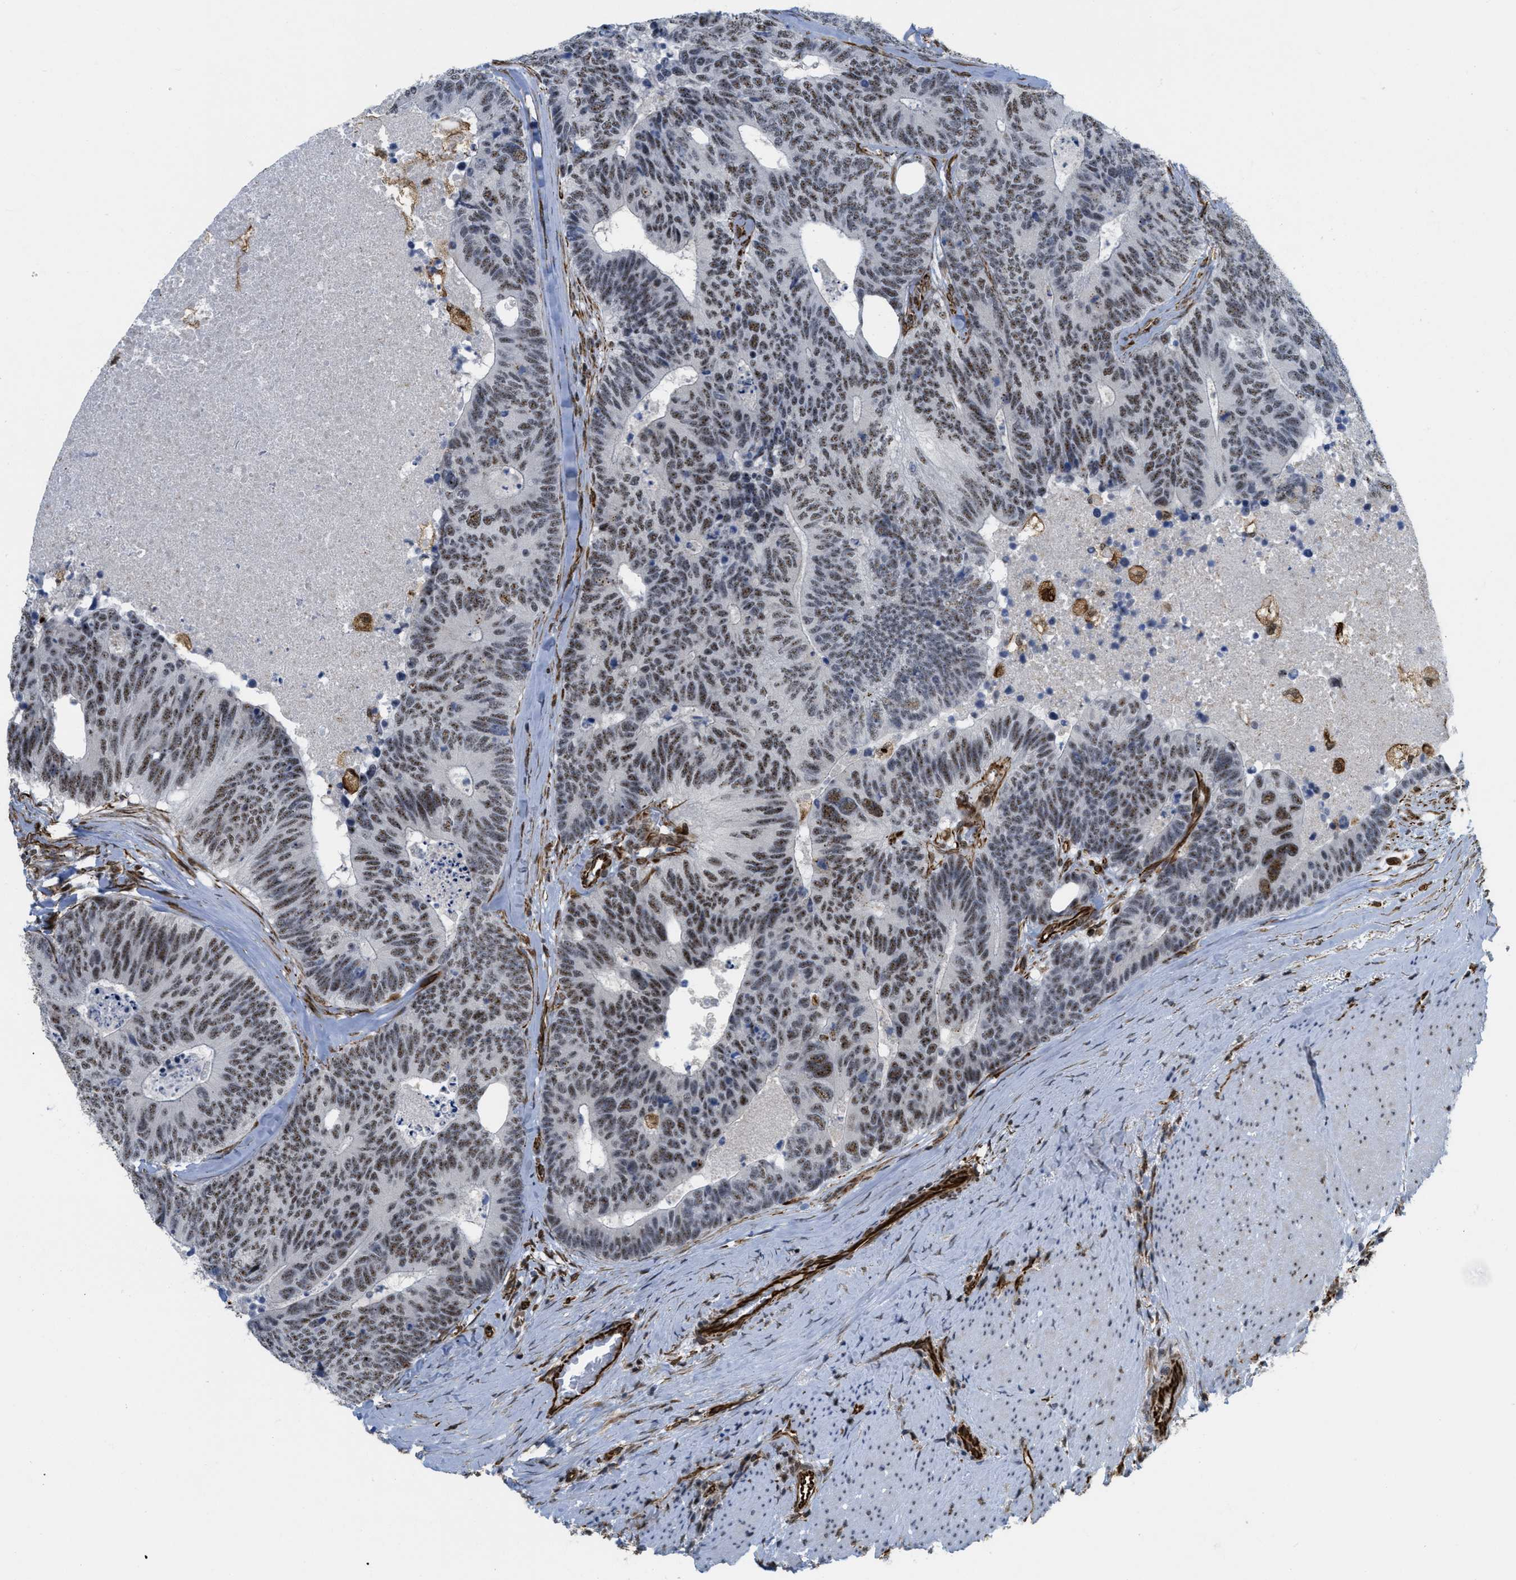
{"staining": {"intensity": "moderate", "quantity": ">75%", "location": "nuclear"}, "tissue": "colorectal cancer", "cell_type": "Tumor cells", "image_type": "cancer", "snomed": [{"axis": "morphology", "description": "Adenocarcinoma, NOS"}, {"axis": "topography", "description": "Colon"}], "caption": "Colorectal cancer stained with DAB IHC exhibits medium levels of moderate nuclear expression in approximately >75% of tumor cells.", "gene": "LRRC8B", "patient": {"sex": "female", "age": 67}}